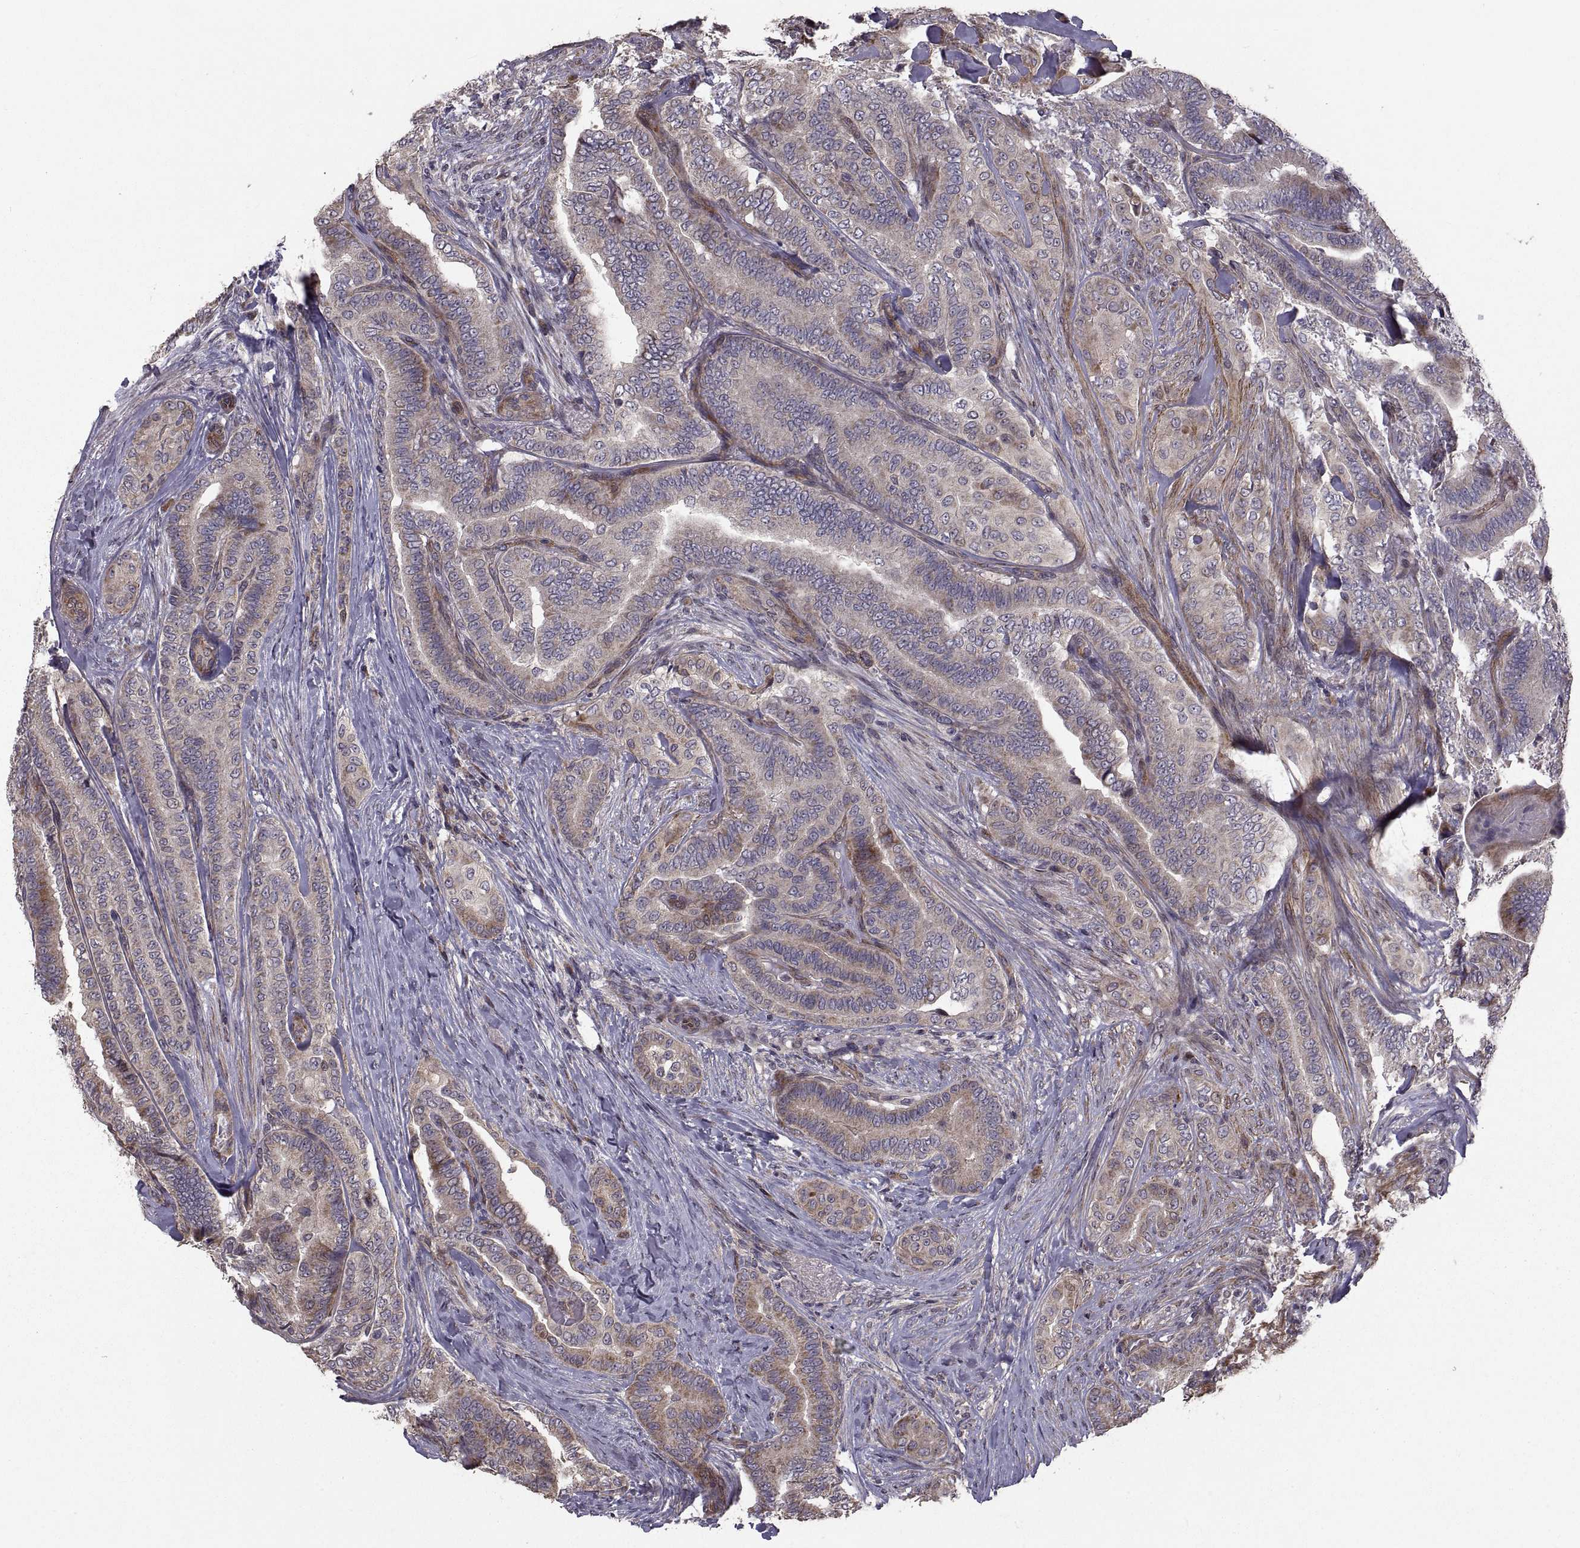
{"staining": {"intensity": "moderate", "quantity": "<25%", "location": "cytoplasmic/membranous"}, "tissue": "thyroid cancer", "cell_type": "Tumor cells", "image_type": "cancer", "snomed": [{"axis": "morphology", "description": "Papillary adenocarcinoma, NOS"}, {"axis": "topography", "description": "Thyroid gland"}], "caption": "Thyroid cancer (papillary adenocarcinoma) stained for a protein shows moderate cytoplasmic/membranous positivity in tumor cells.", "gene": "PMM2", "patient": {"sex": "male", "age": 61}}